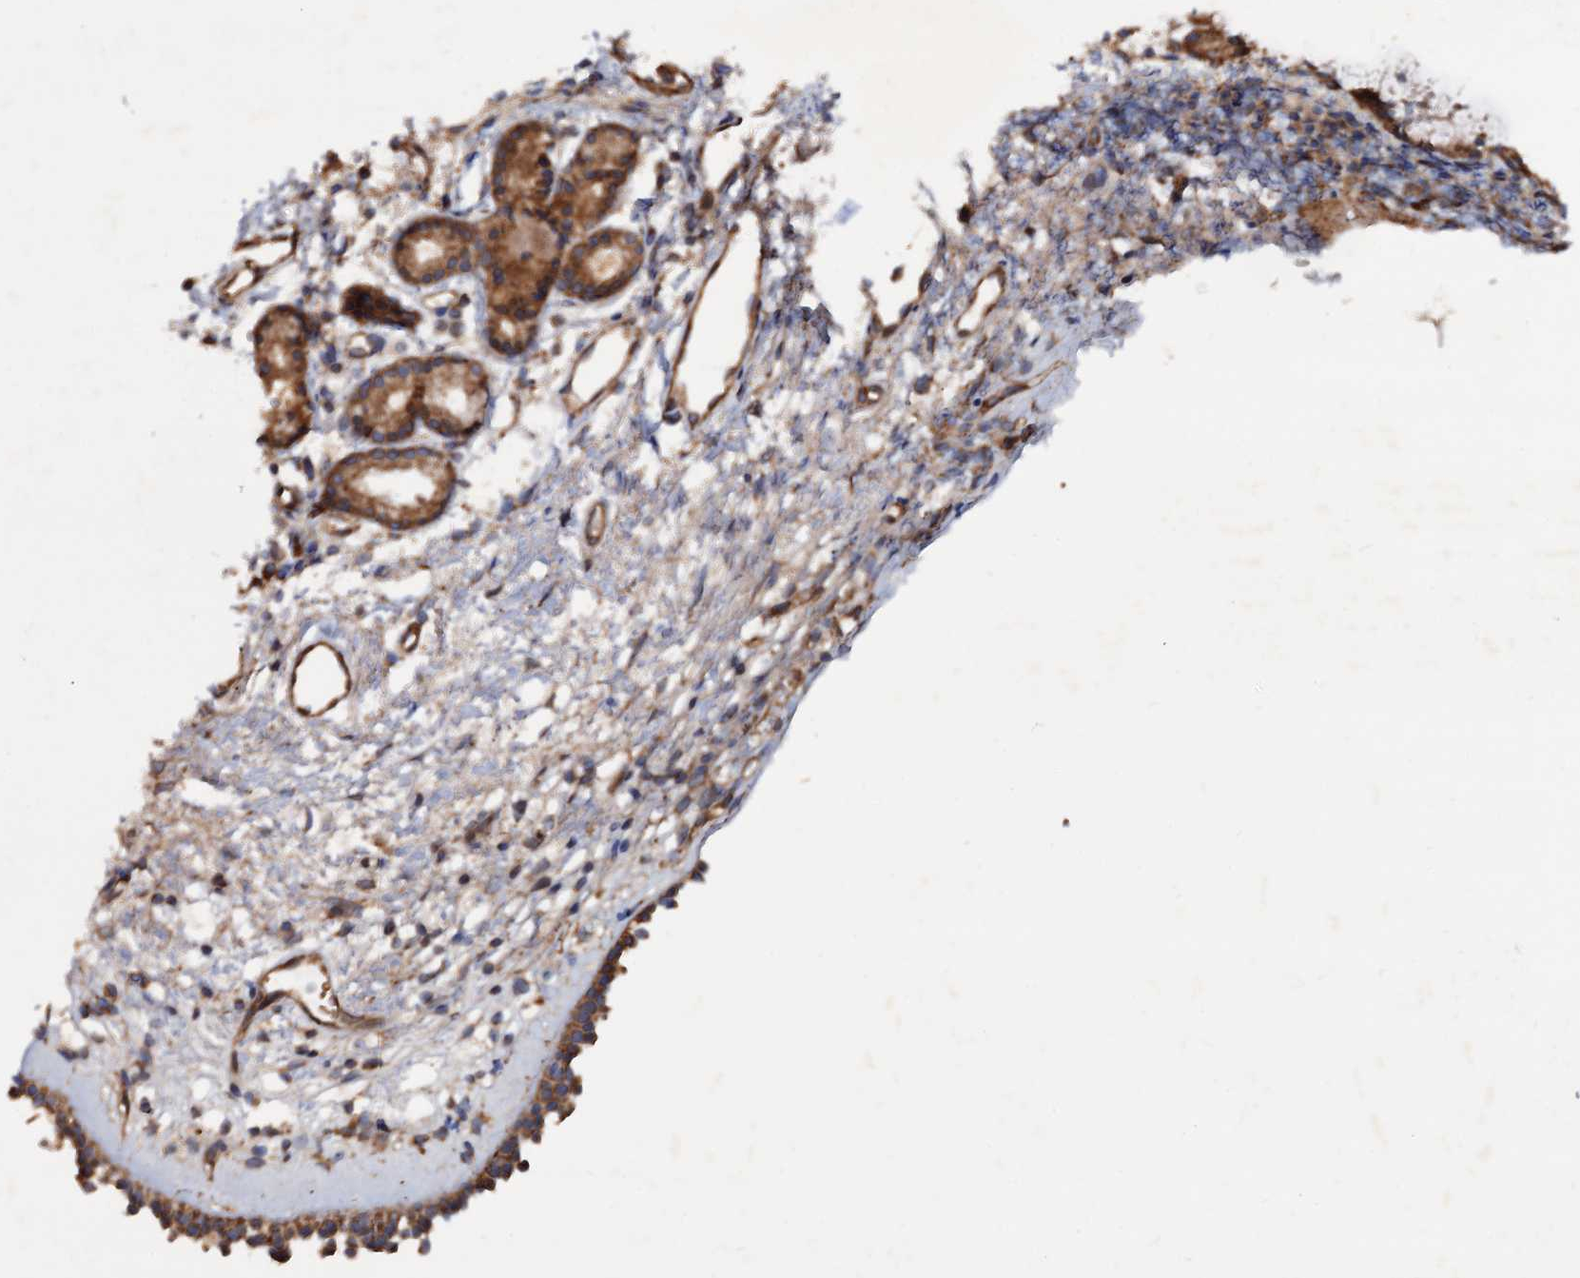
{"staining": {"intensity": "moderate", "quantity": ">75%", "location": "cytoplasmic/membranous"}, "tissue": "nasopharynx", "cell_type": "Respiratory epithelial cells", "image_type": "normal", "snomed": [{"axis": "morphology", "description": "Normal tissue, NOS"}, {"axis": "morphology", "description": "Inflammation, NOS"}, {"axis": "topography", "description": "Nasopharynx"}], "caption": "Protein expression analysis of benign human nasopharynx reveals moderate cytoplasmic/membranous positivity in approximately >75% of respiratory epithelial cells. The protein of interest is stained brown, and the nuclei are stained in blue (DAB IHC with brightfield microscopy, high magnification).", "gene": "MRPL42", "patient": {"sex": "male", "age": 70}}